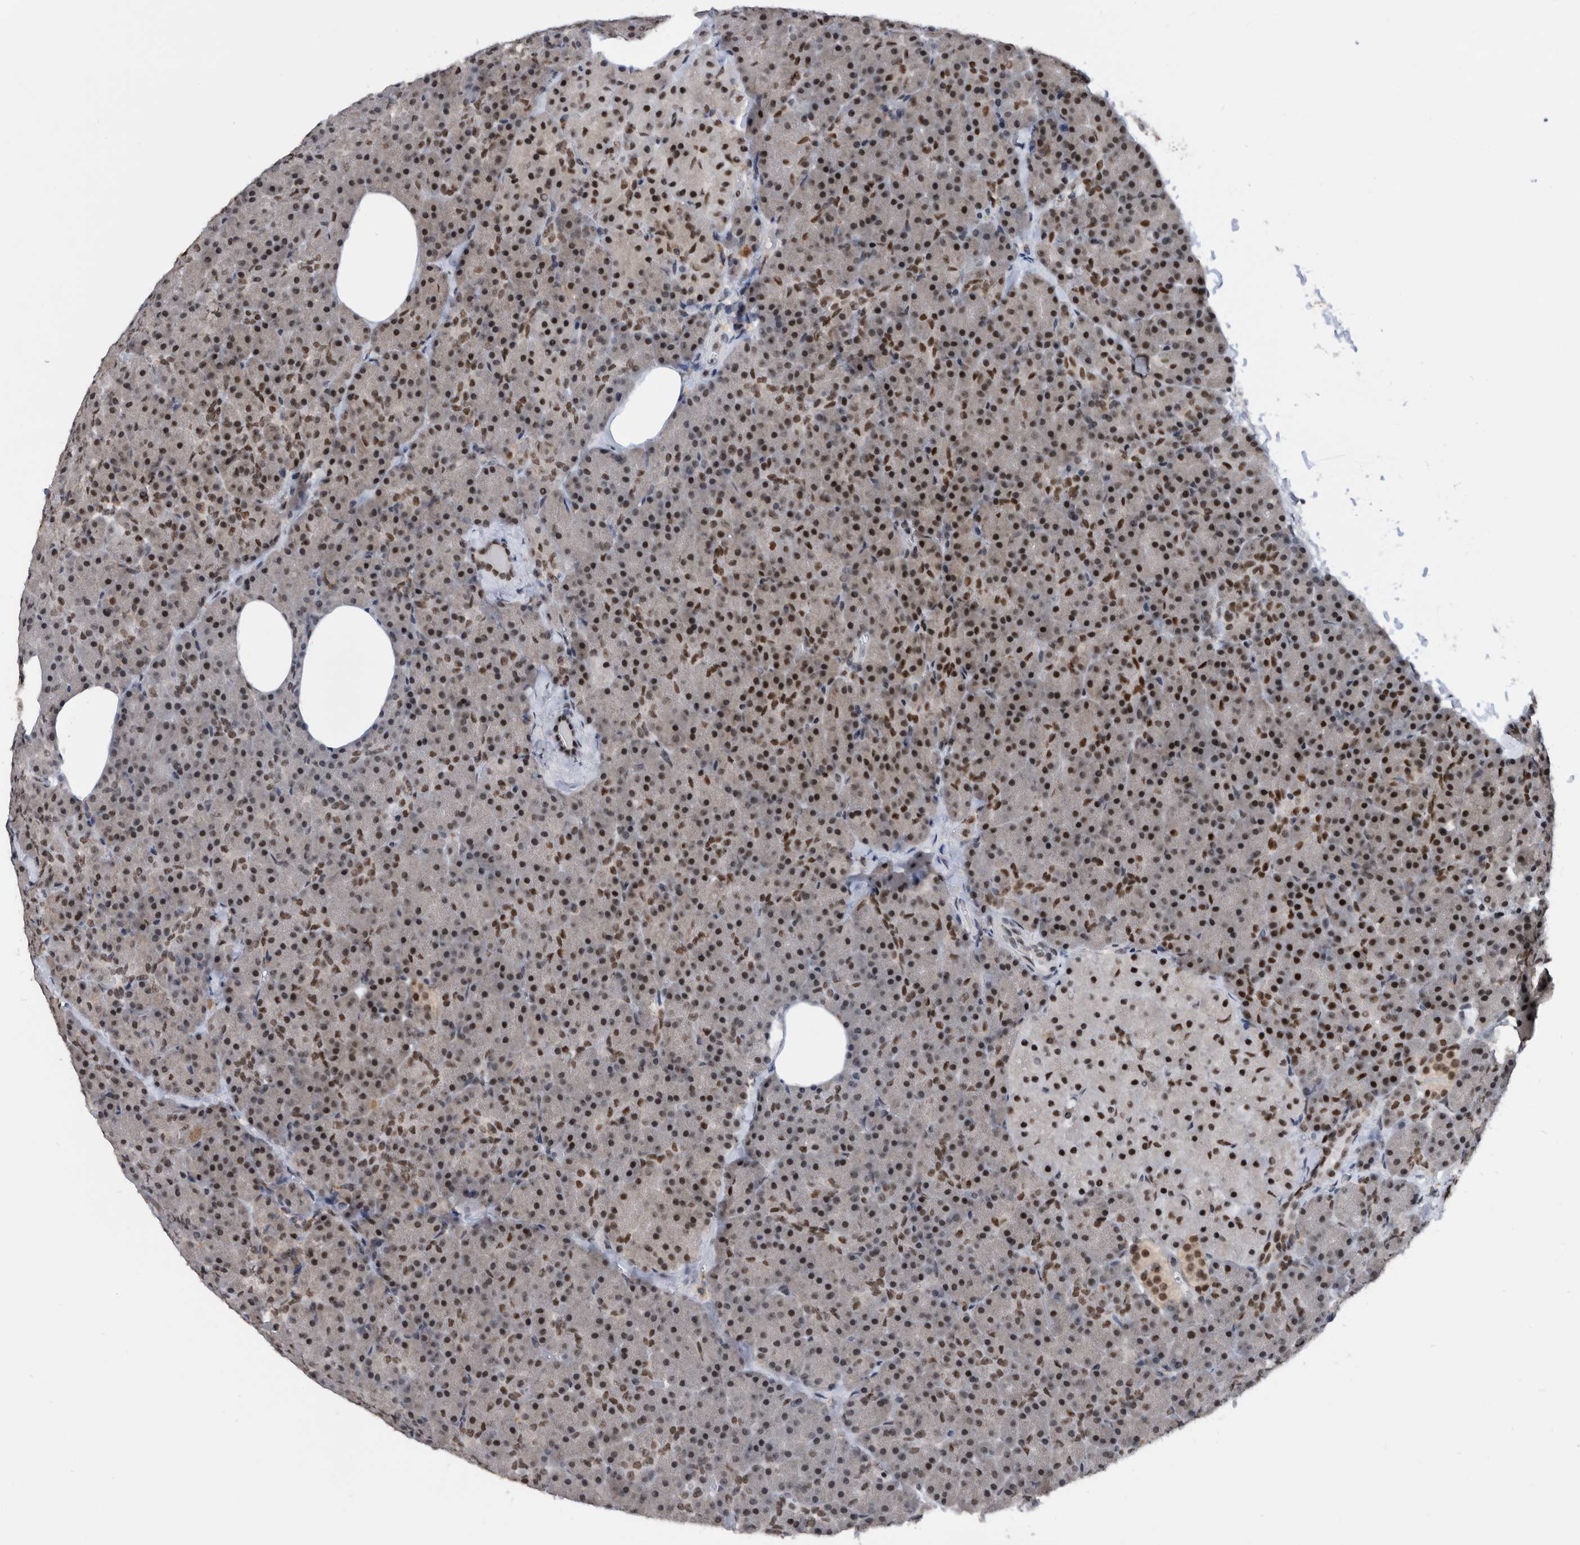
{"staining": {"intensity": "strong", "quantity": "25%-75%", "location": "nuclear"}, "tissue": "pancreas", "cell_type": "Exocrine glandular cells", "image_type": "normal", "snomed": [{"axis": "morphology", "description": "Normal tissue, NOS"}, {"axis": "morphology", "description": "Carcinoid, malignant, NOS"}, {"axis": "topography", "description": "Pancreas"}], "caption": "Pancreas stained with a brown dye reveals strong nuclear positive expression in approximately 25%-75% of exocrine glandular cells.", "gene": "ZNF260", "patient": {"sex": "female", "age": 35}}